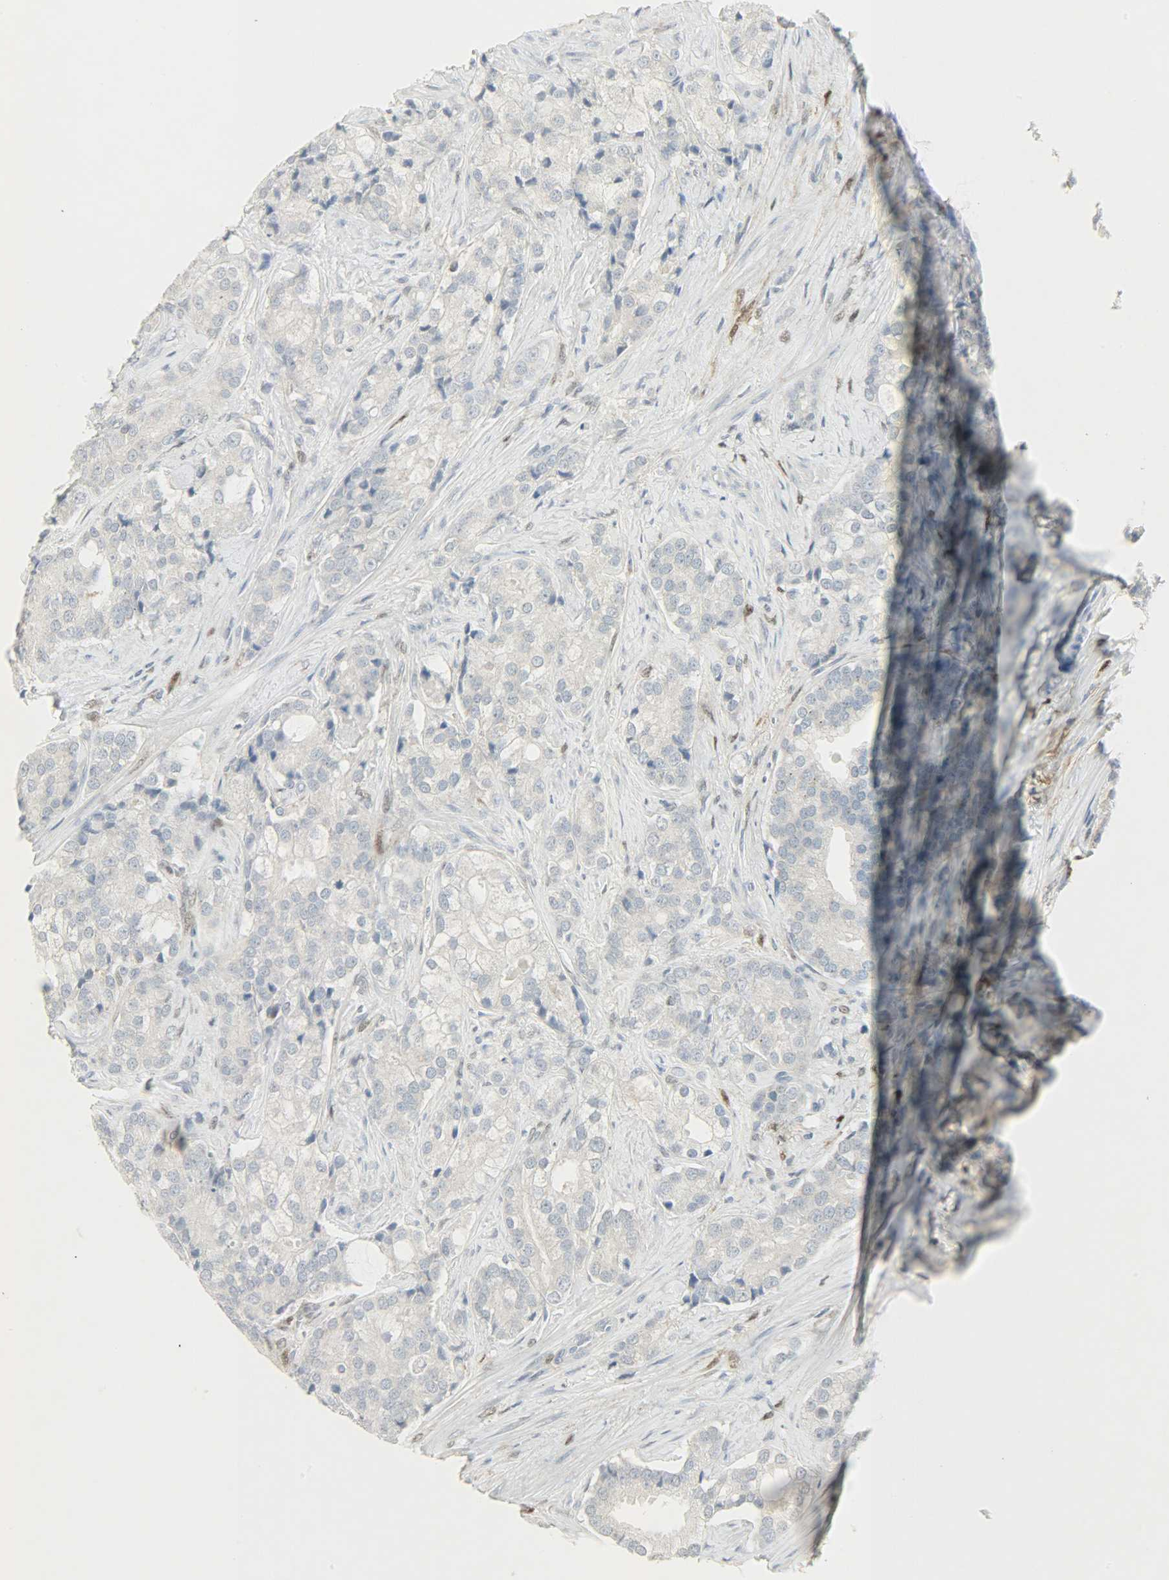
{"staining": {"intensity": "weak", "quantity": "25%-75%", "location": "cytoplasmic/membranous"}, "tissue": "prostate cancer", "cell_type": "Tumor cells", "image_type": "cancer", "snomed": [{"axis": "morphology", "description": "Adenocarcinoma, Low grade"}, {"axis": "topography", "description": "Prostate"}], "caption": "IHC staining of adenocarcinoma (low-grade) (prostate), which demonstrates low levels of weak cytoplasmic/membranous staining in about 25%-75% of tumor cells indicating weak cytoplasmic/membranous protein staining. The staining was performed using DAB (3,3'-diaminobenzidine) (brown) for protein detection and nuclei were counterstained in hematoxylin (blue).", "gene": "CAMK4", "patient": {"sex": "male", "age": 58}}